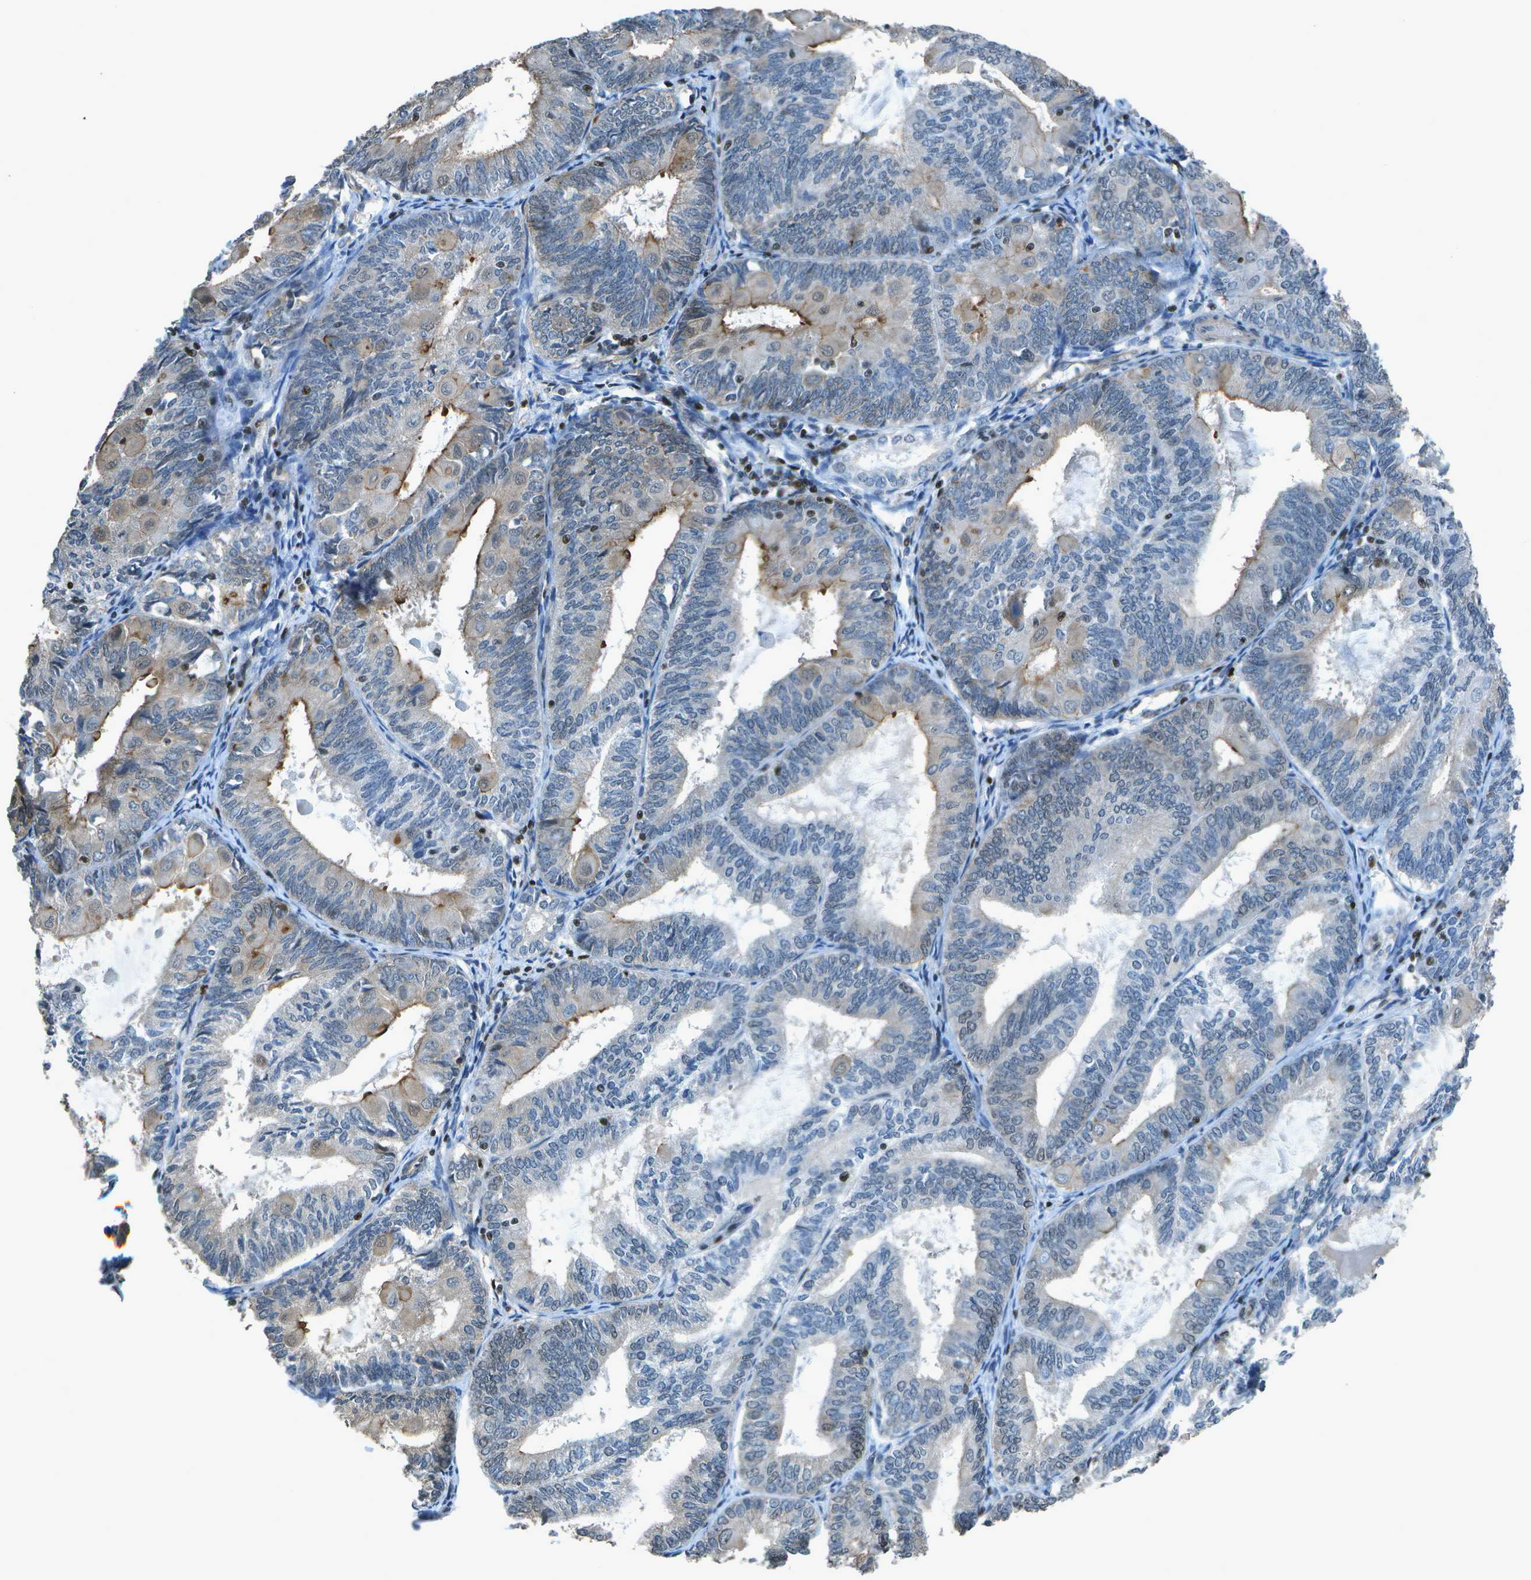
{"staining": {"intensity": "moderate", "quantity": "<25%", "location": "cytoplasmic/membranous"}, "tissue": "endometrial cancer", "cell_type": "Tumor cells", "image_type": "cancer", "snomed": [{"axis": "morphology", "description": "Adenocarcinoma, NOS"}, {"axis": "topography", "description": "Endometrium"}], "caption": "Immunohistochemical staining of endometrial adenocarcinoma demonstrates low levels of moderate cytoplasmic/membranous staining in about <25% of tumor cells.", "gene": "PDLIM1", "patient": {"sex": "female", "age": 81}}